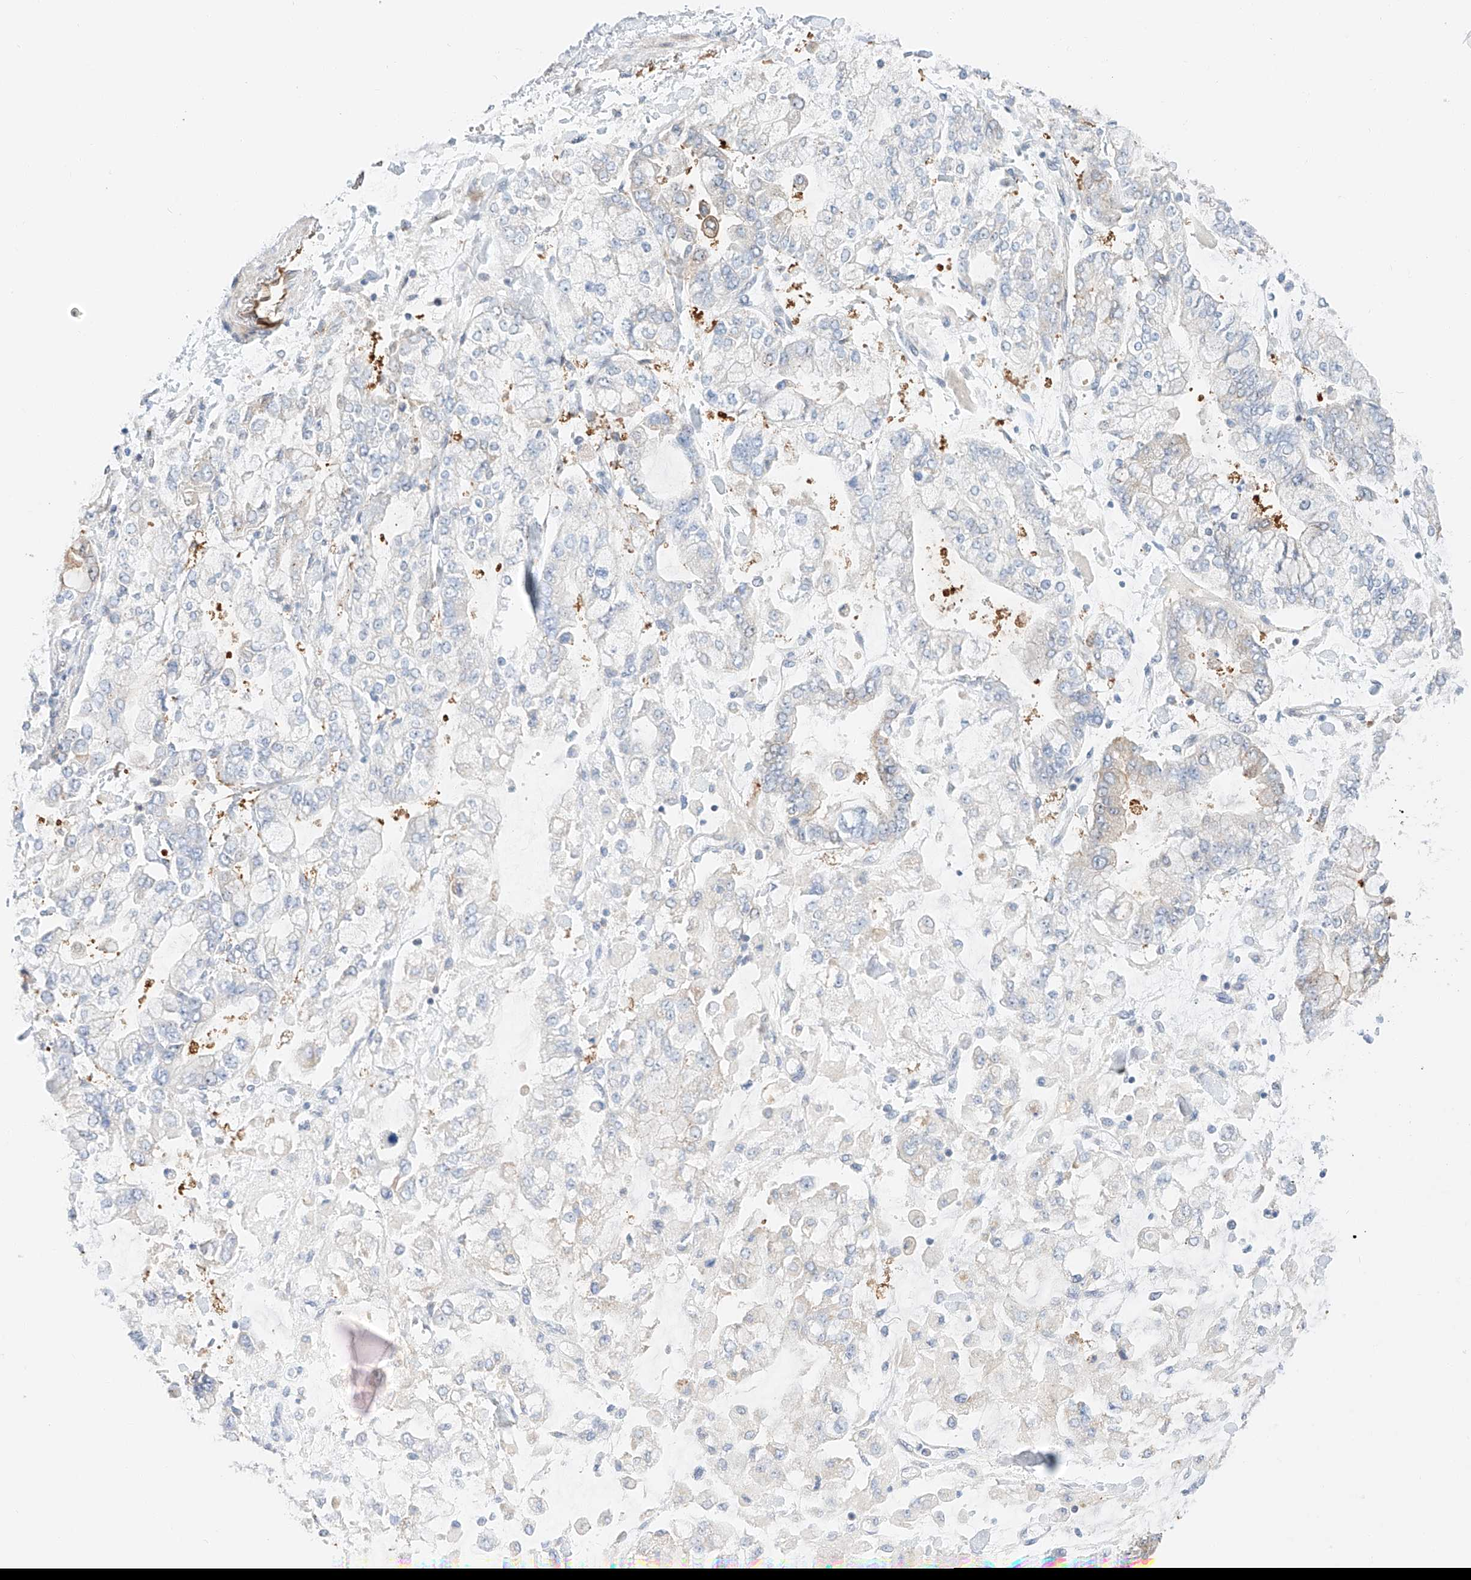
{"staining": {"intensity": "negative", "quantity": "none", "location": "none"}, "tissue": "stomach cancer", "cell_type": "Tumor cells", "image_type": "cancer", "snomed": [{"axis": "morphology", "description": "Normal tissue, NOS"}, {"axis": "morphology", "description": "Adenocarcinoma, NOS"}, {"axis": "topography", "description": "Stomach, upper"}, {"axis": "topography", "description": "Stomach"}], "caption": "Immunohistochemical staining of stomach cancer (adenocarcinoma) exhibits no significant staining in tumor cells.", "gene": "CARMIL1", "patient": {"sex": "male", "age": 76}}